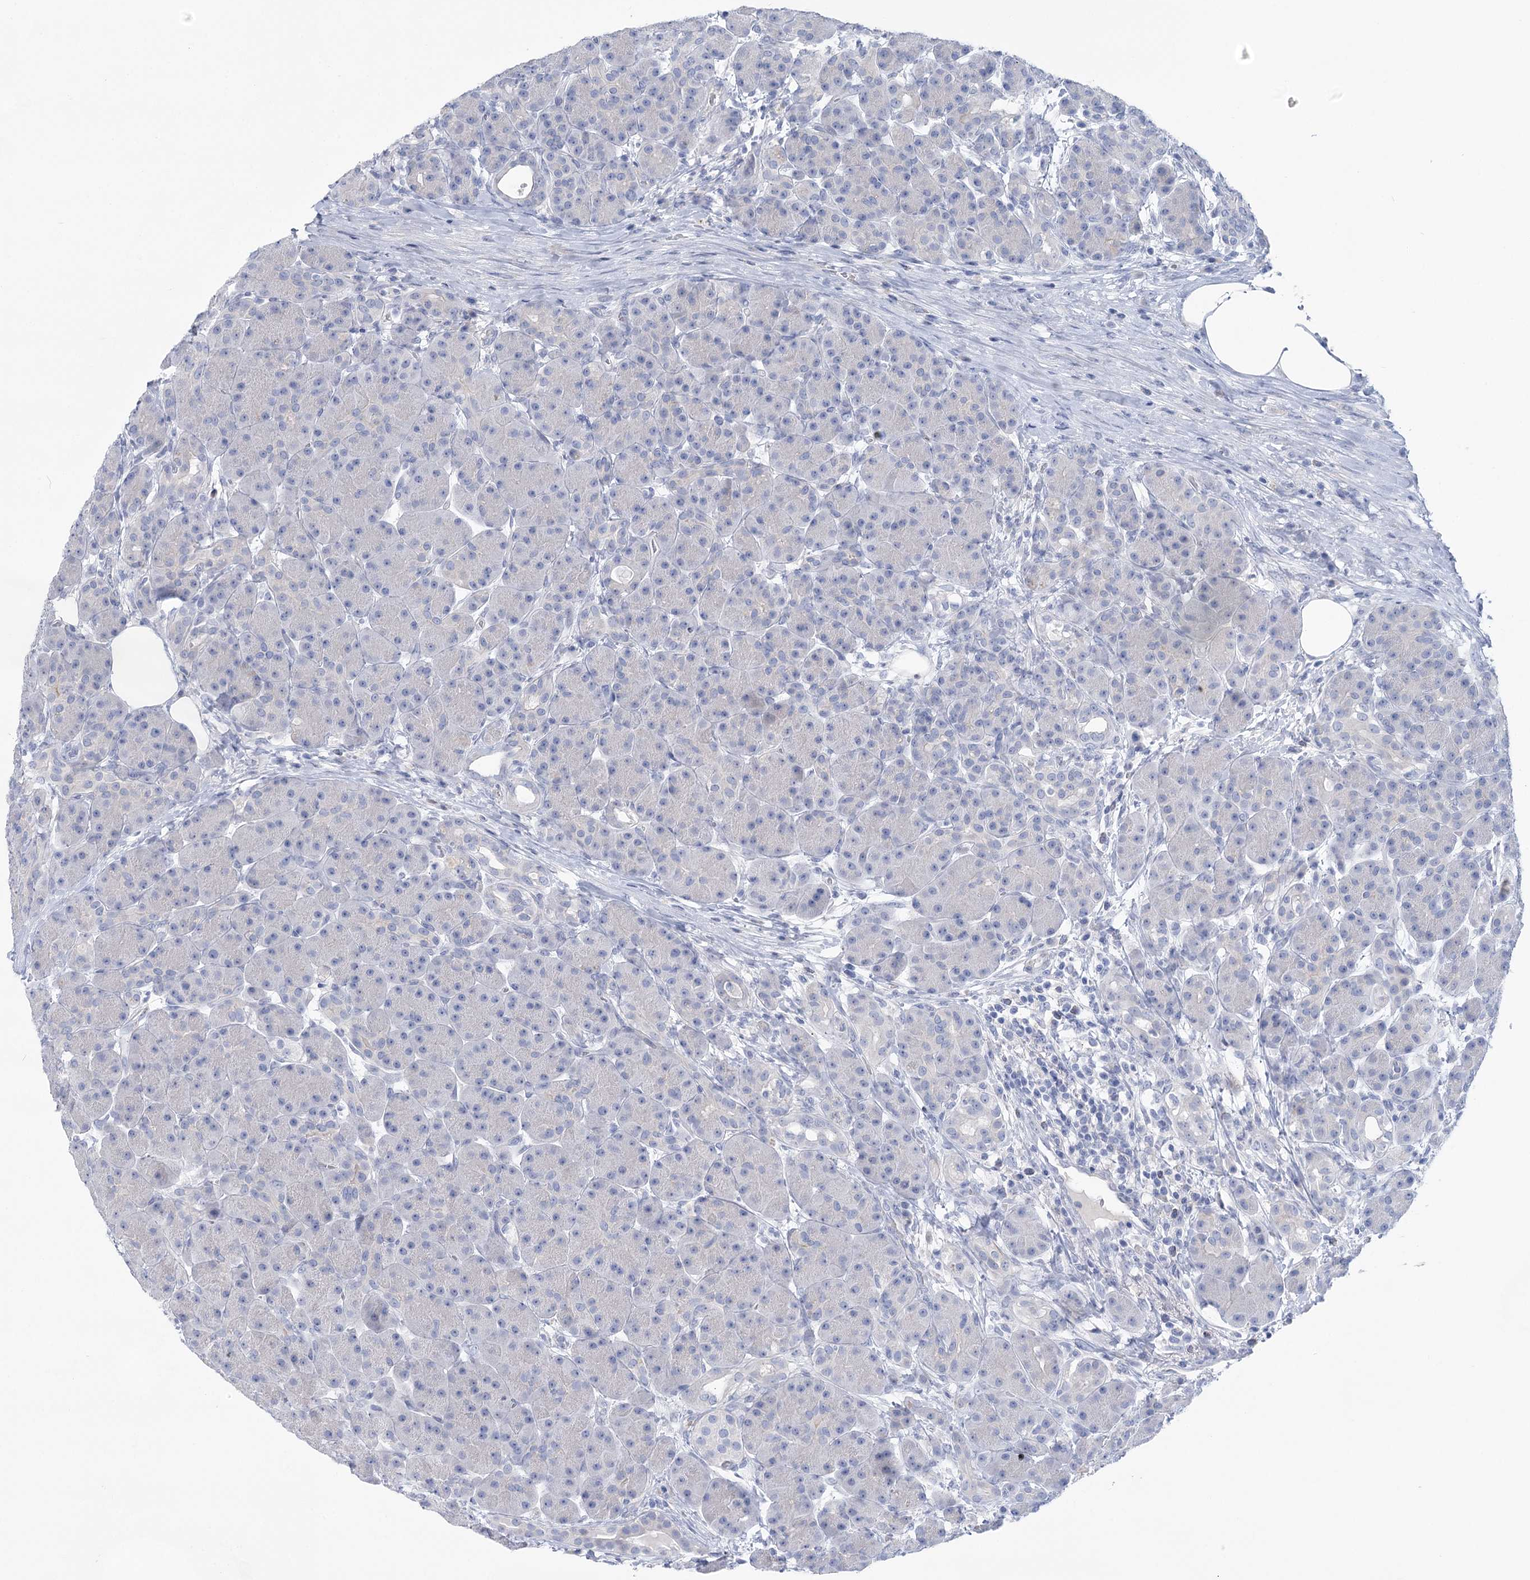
{"staining": {"intensity": "negative", "quantity": "none", "location": "none"}, "tissue": "pancreas", "cell_type": "Exocrine glandular cells", "image_type": "normal", "snomed": [{"axis": "morphology", "description": "Normal tissue, NOS"}, {"axis": "topography", "description": "Pancreas"}], "caption": "This is an IHC photomicrograph of unremarkable pancreas. There is no expression in exocrine glandular cells.", "gene": "WDR74", "patient": {"sex": "male", "age": 63}}